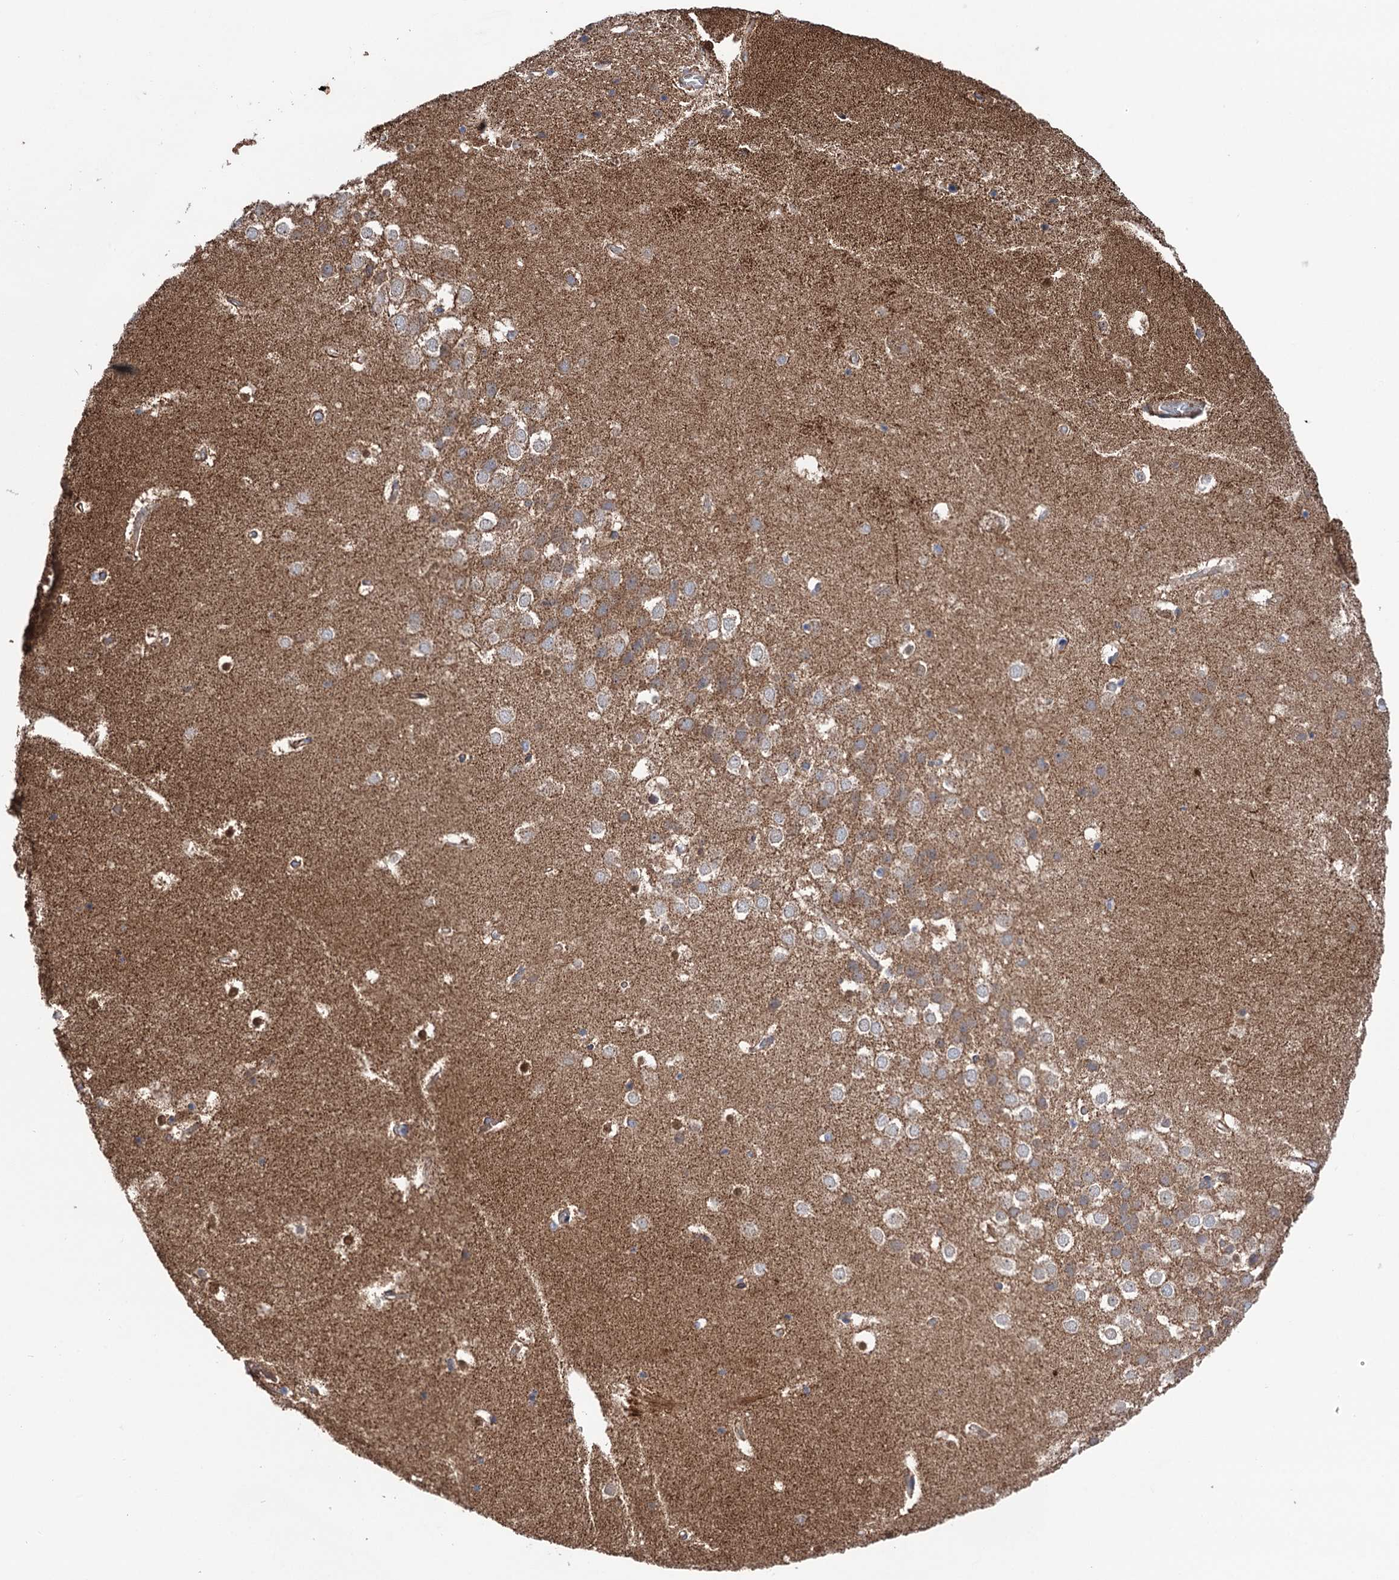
{"staining": {"intensity": "weak", "quantity": "25%-75%", "location": "cytoplasmic/membranous"}, "tissue": "hippocampus", "cell_type": "Glial cells", "image_type": "normal", "snomed": [{"axis": "morphology", "description": "Normal tissue, NOS"}, {"axis": "topography", "description": "Hippocampus"}], "caption": "A low amount of weak cytoplasmic/membranous staining is seen in about 25%-75% of glial cells in normal hippocampus. (brown staining indicates protein expression, while blue staining denotes nuclei).", "gene": "SUCLA2", "patient": {"sex": "female", "age": 52}}